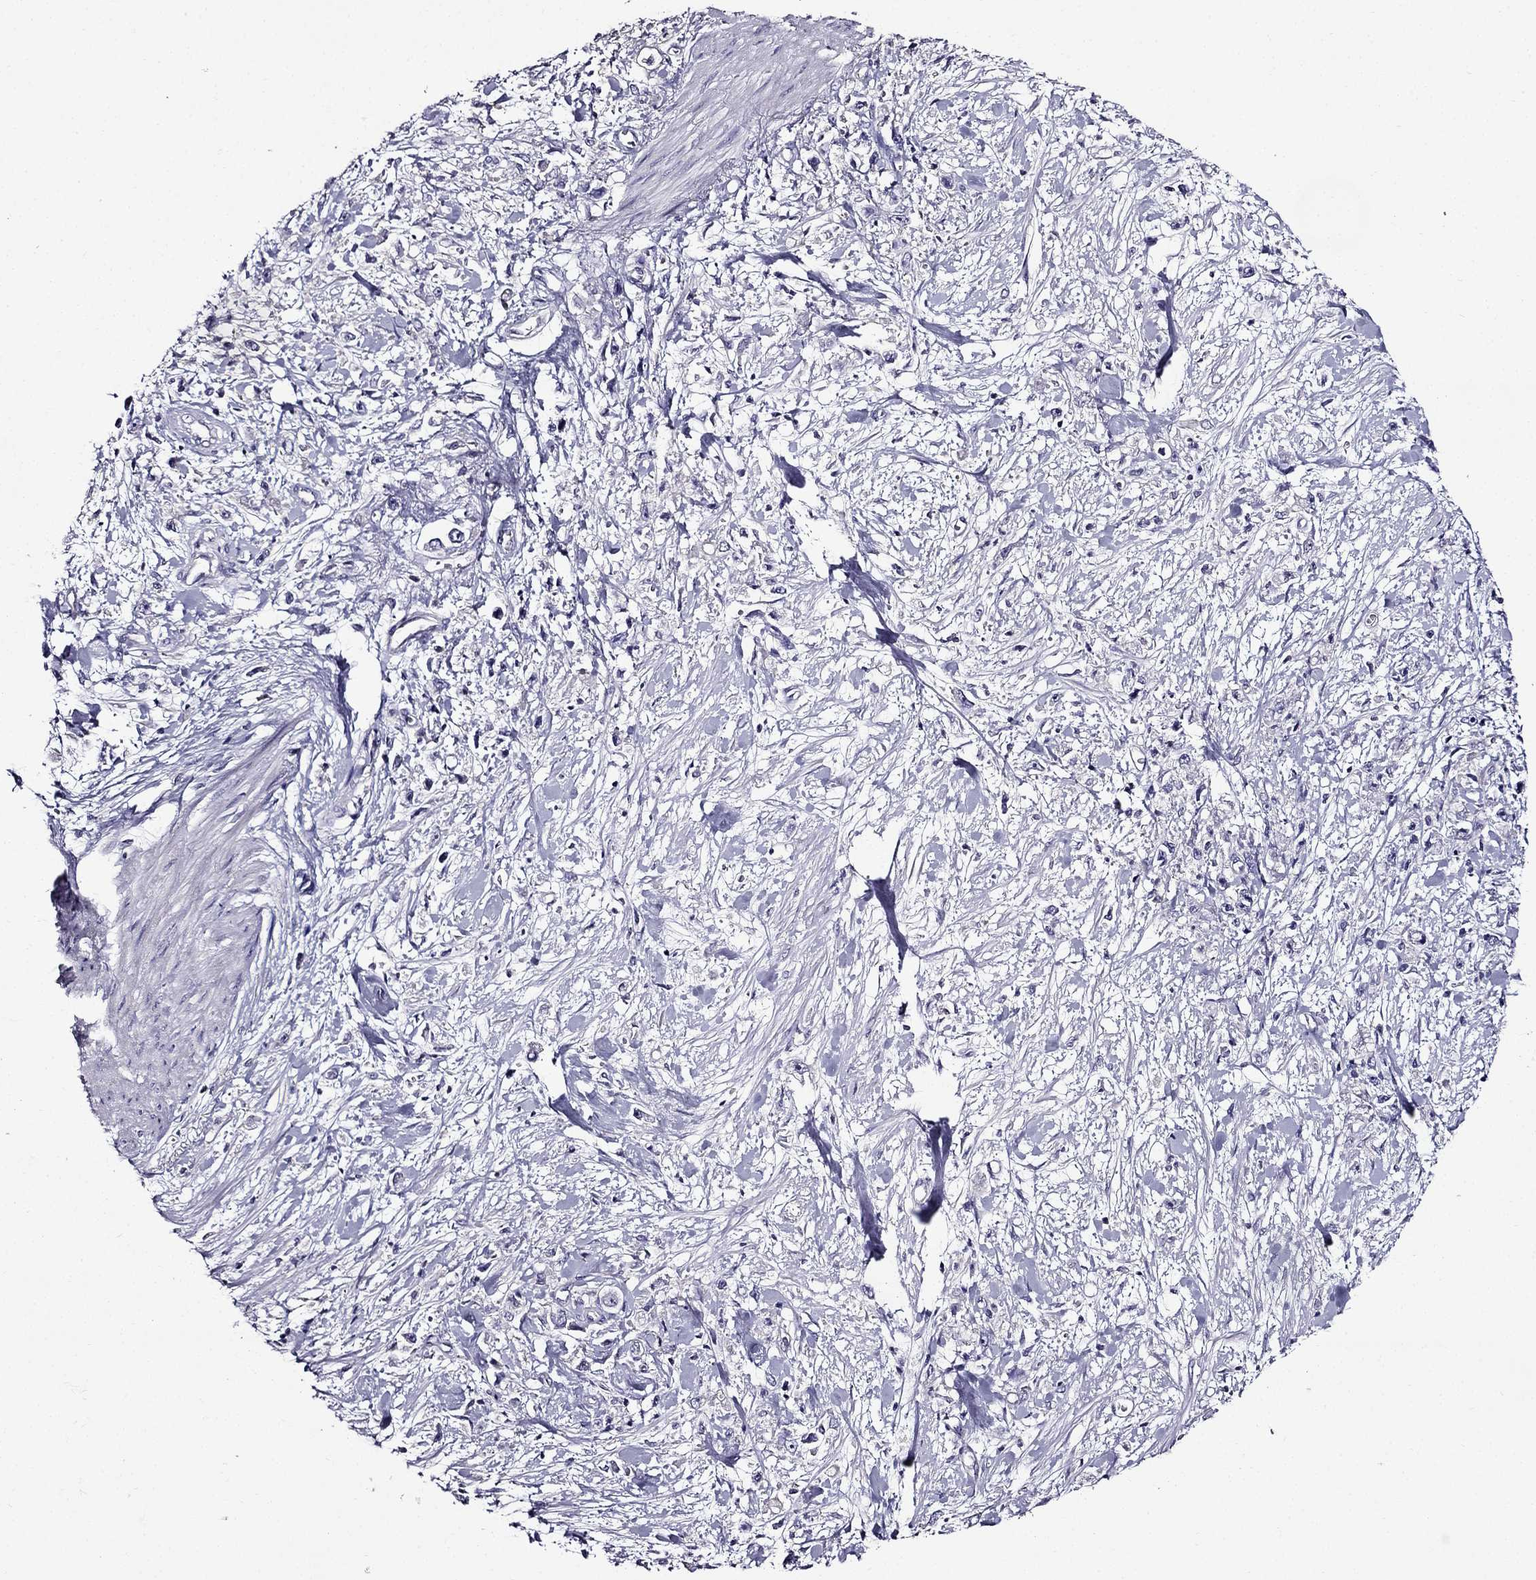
{"staining": {"intensity": "negative", "quantity": "none", "location": "none"}, "tissue": "stomach cancer", "cell_type": "Tumor cells", "image_type": "cancer", "snomed": [{"axis": "morphology", "description": "Adenocarcinoma, NOS"}, {"axis": "topography", "description": "Stomach"}], "caption": "Histopathology image shows no significant protein expression in tumor cells of stomach cancer.", "gene": "TMEM266", "patient": {"sex": "female", "age": 59}}